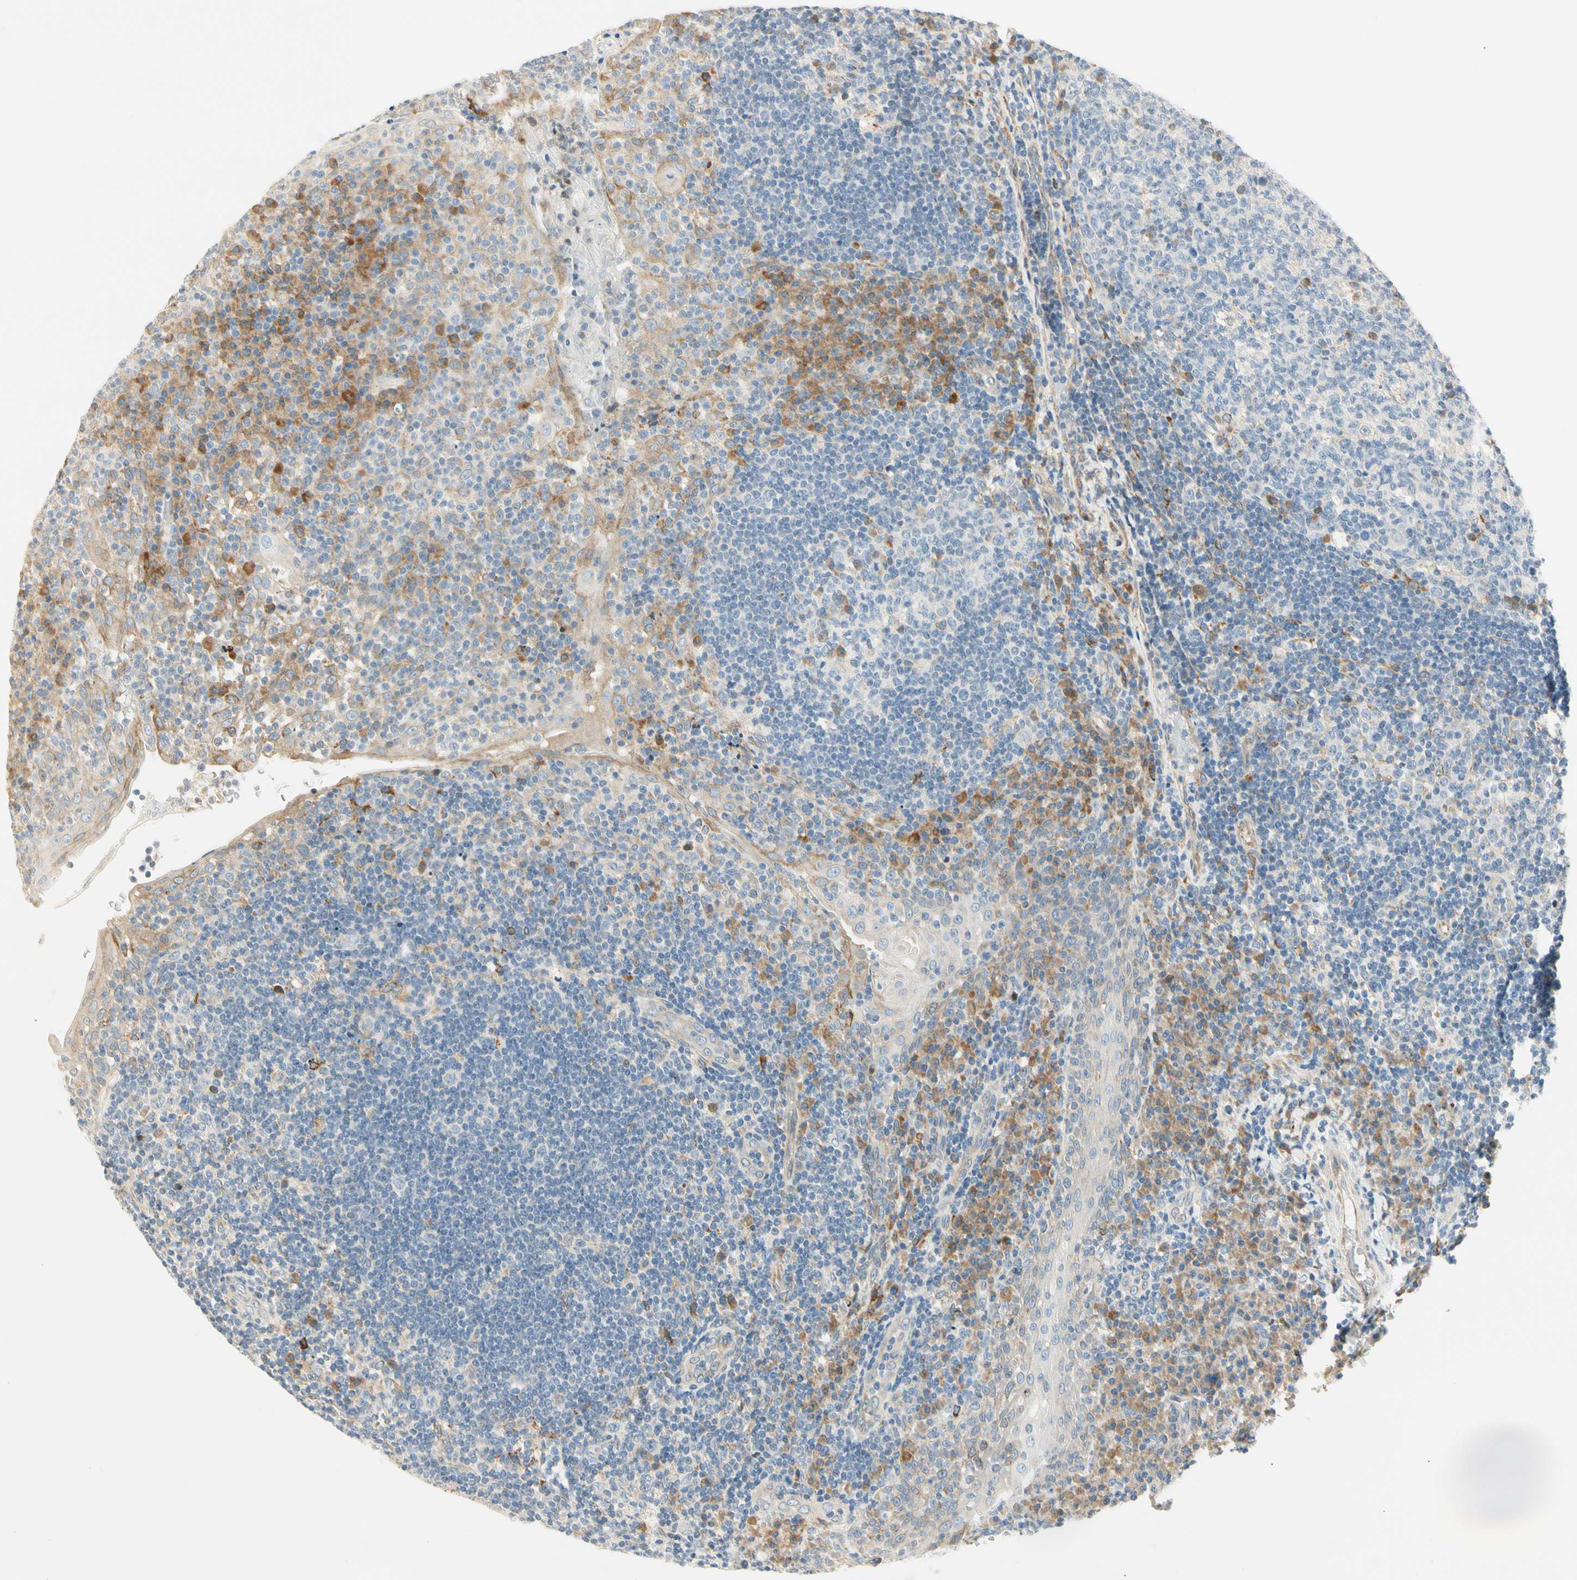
{"staining": {"intensity": "negative", "quantity": "none", "location": "none"}, "tissue": "tonsil", "cell_type": "Germinal center cells", "image_type": "normal", "snomed": [{"axis": "morphology", "description": "Normal tissue, NOS"}, {"axis": "topography", "description": "Tonsil"}], "caption": "An immunohistochemistry (IHC) image of unremarkable tonsil is shown. There is no staining in germinal center cells of tonsil. (Immunohistochemistry, brightfield microscopy, high magnification).", "gene": "TNFSF11", "patient": {"sex": "female", "age": 40}}